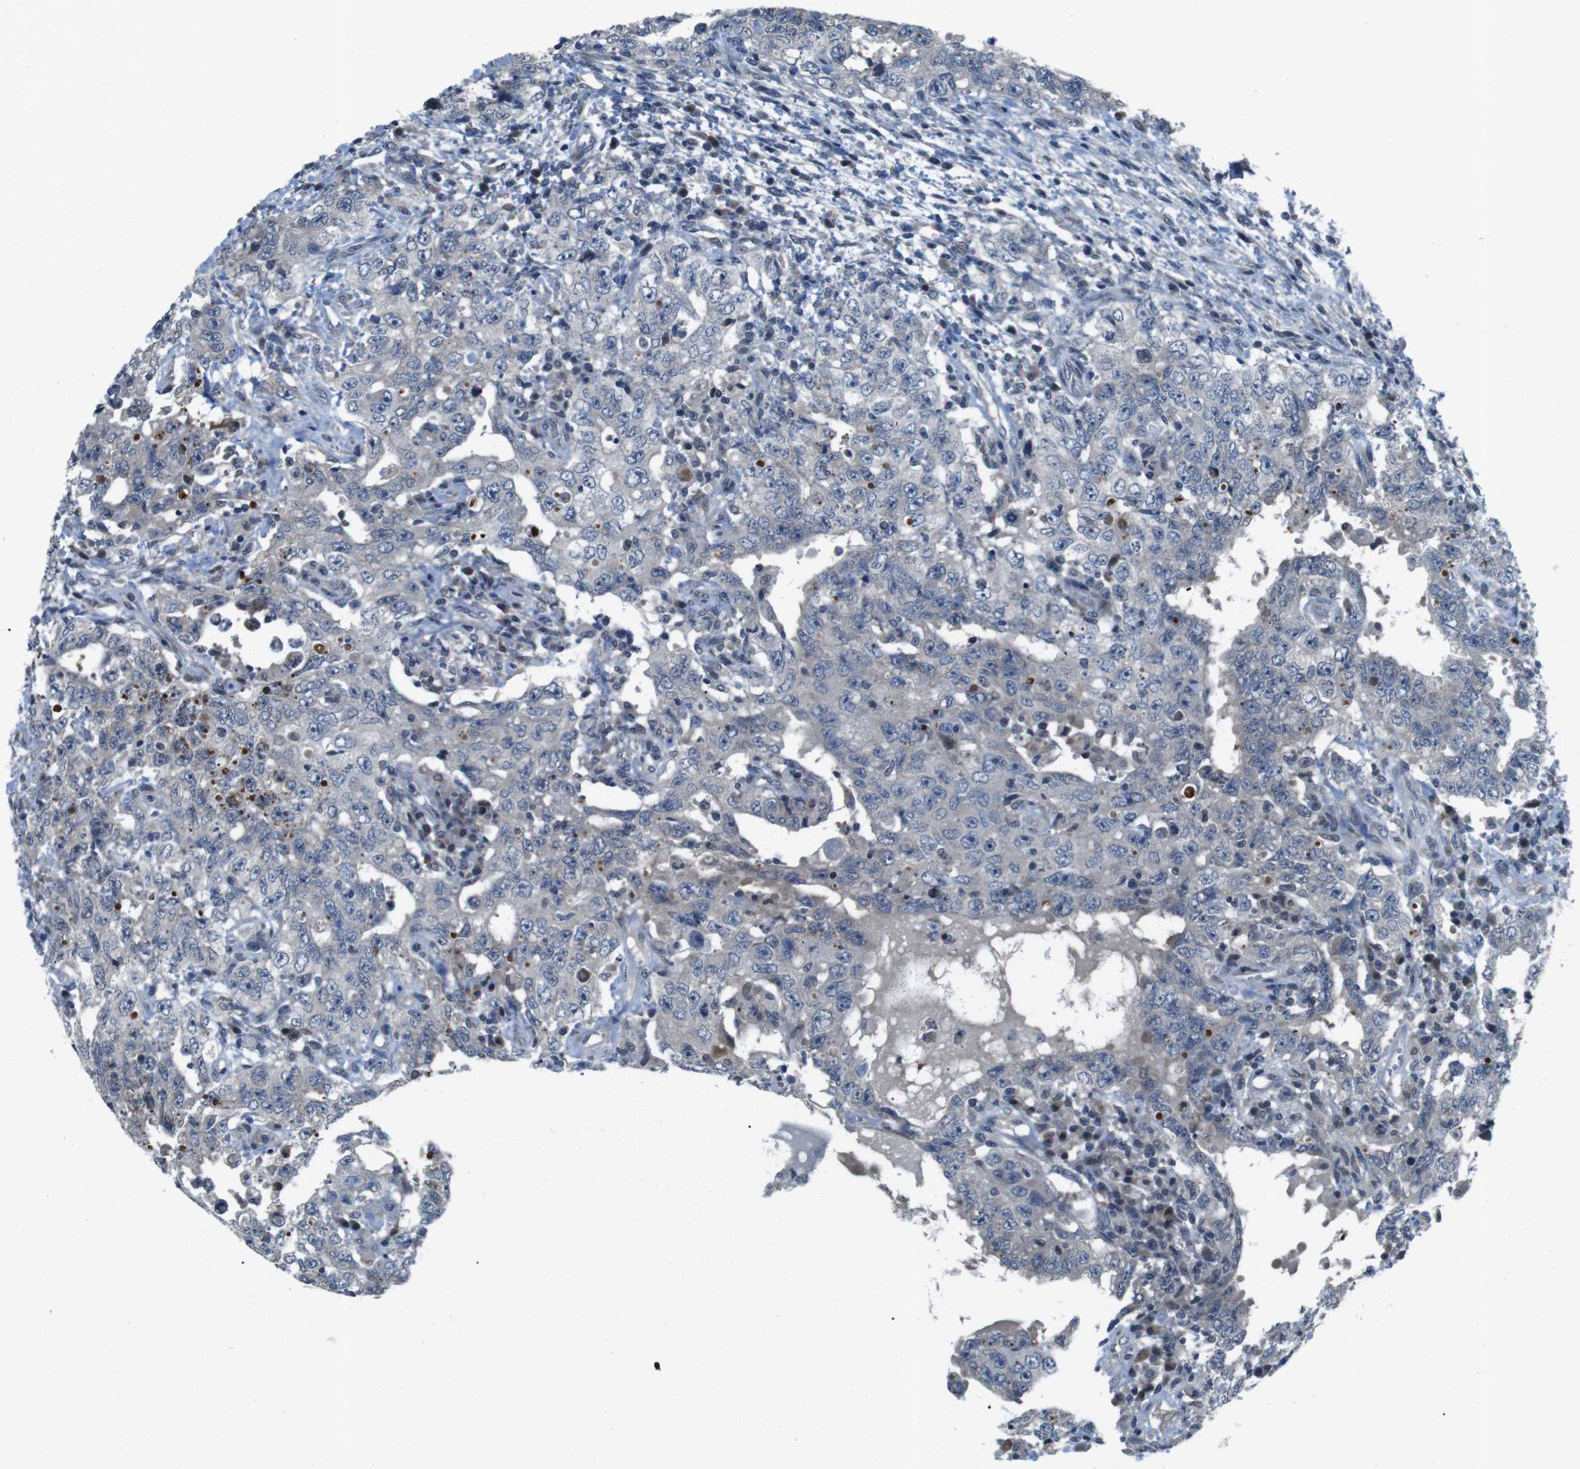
{"staining": {"intensity": "negative", "quantity": "none", "location": "none"}, "tissue": "testis cancer", "cell_type": "Tumor cells", "image_type": "cancer", "snomed": [{"axis": "morphology", "description": "Carcinoma, Embryonal, NOS"}, {"axis": "topography", "description": "Testis"}], "caption": "Protein analysis of testis embryonal carcinoma exhibits no significant positivity in tumor cells. (Brightfield microscopy of DAB immunohistochemistry (IHC) at high magnification).", "gene": "LRP5", "patient": {"sex": "male", "age": 26}}